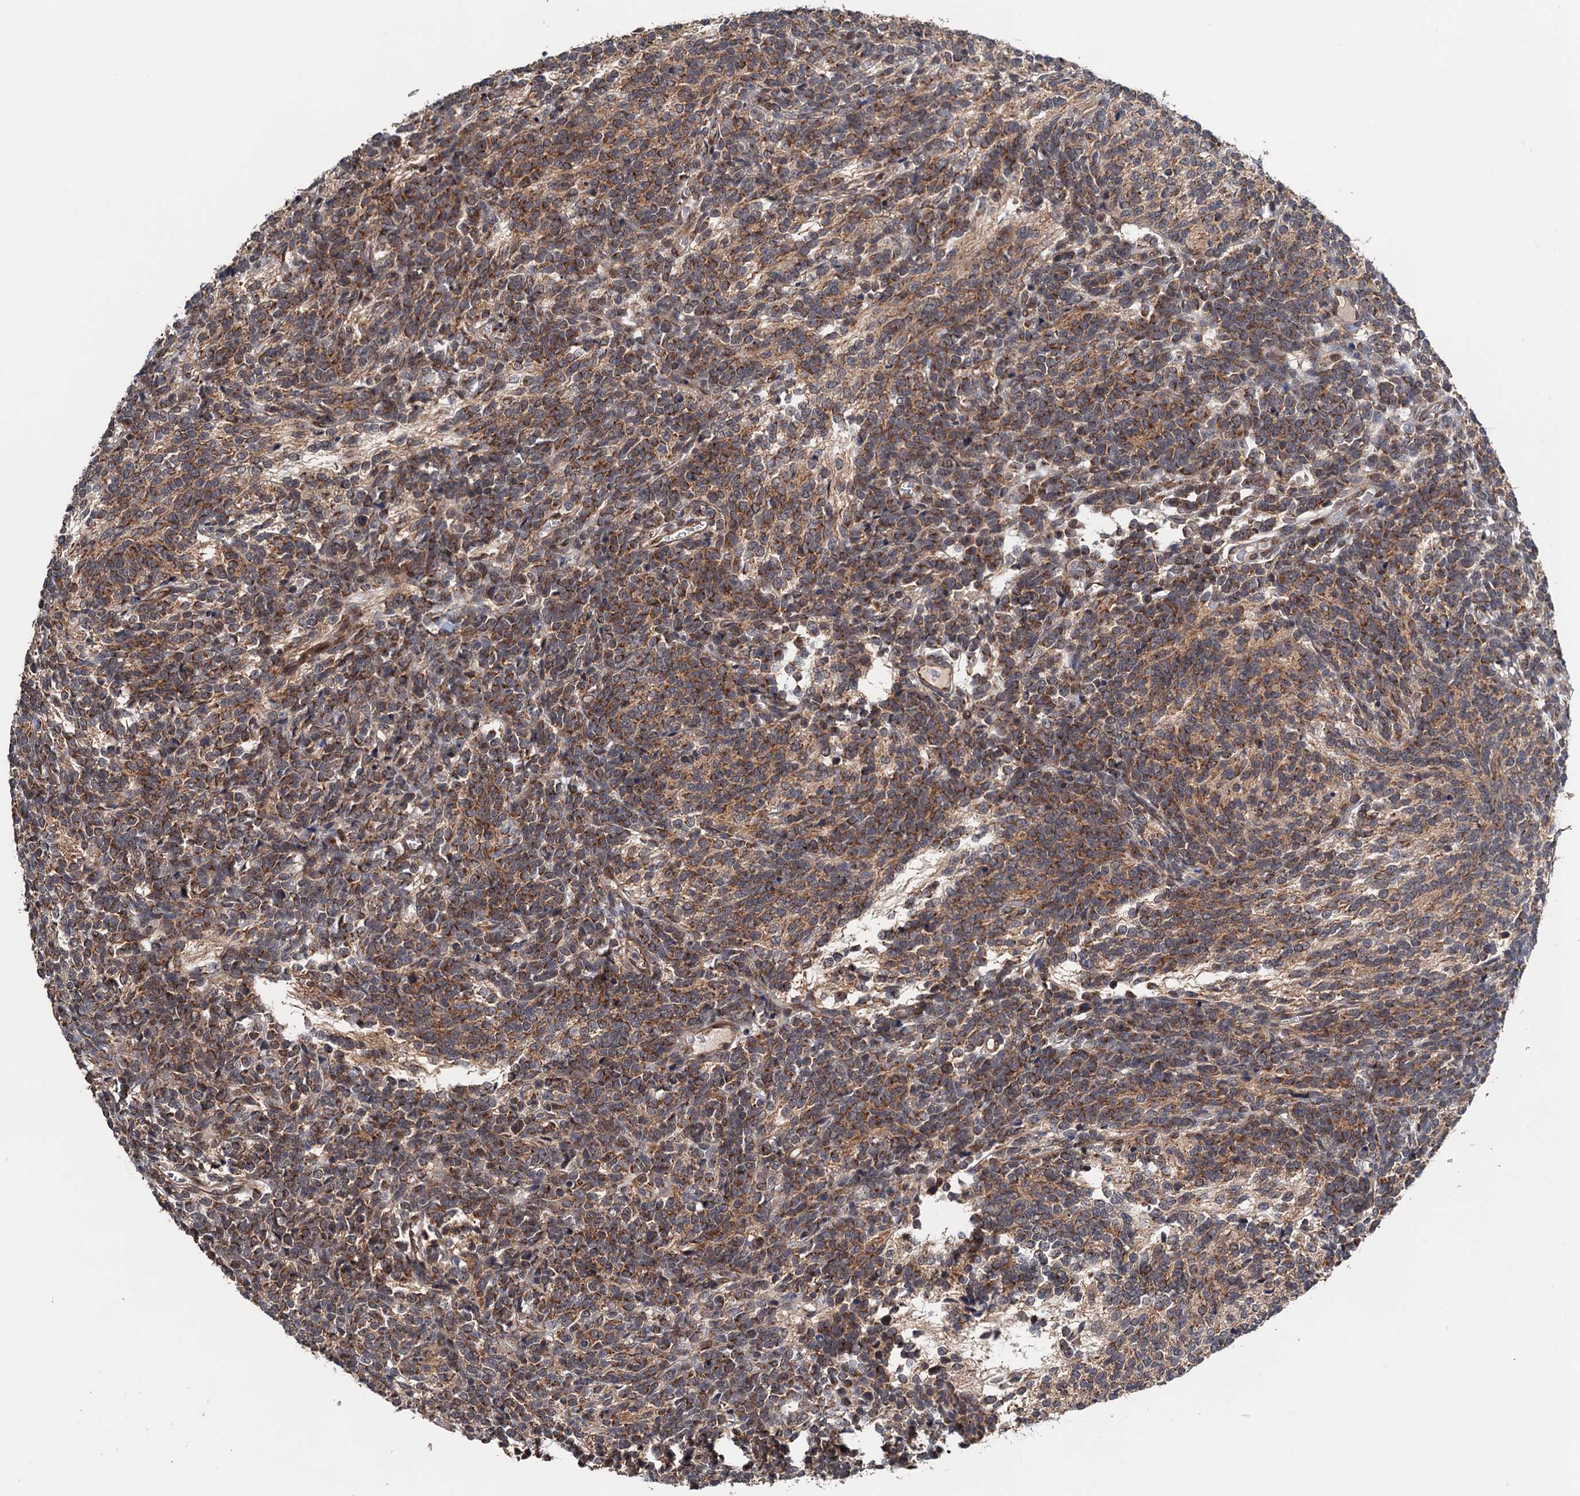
{"staining": {"intensity": "moderate", "quantity": ">75%", "location": "cytoplasmic/membranous"}, "tissue": "glioma", "cell_type": "Tumor cells", "image_type": "cancer", "snomed": [{"axis": "morphology", "description": "Glioma, malignant, Low grade"}, {"axis": "topography", "description": "Brain"}], "caption": "An immunohistochemistry (IHC) histopathology image of neoplastic tissue is shown. Protein staining in brown shows moderate cytoplasmic/membranous positivity in malignant glioma (low-grade) within tumor cells.", "gene": "NAA16", "patient": {"sex": "female", "age": 1}}